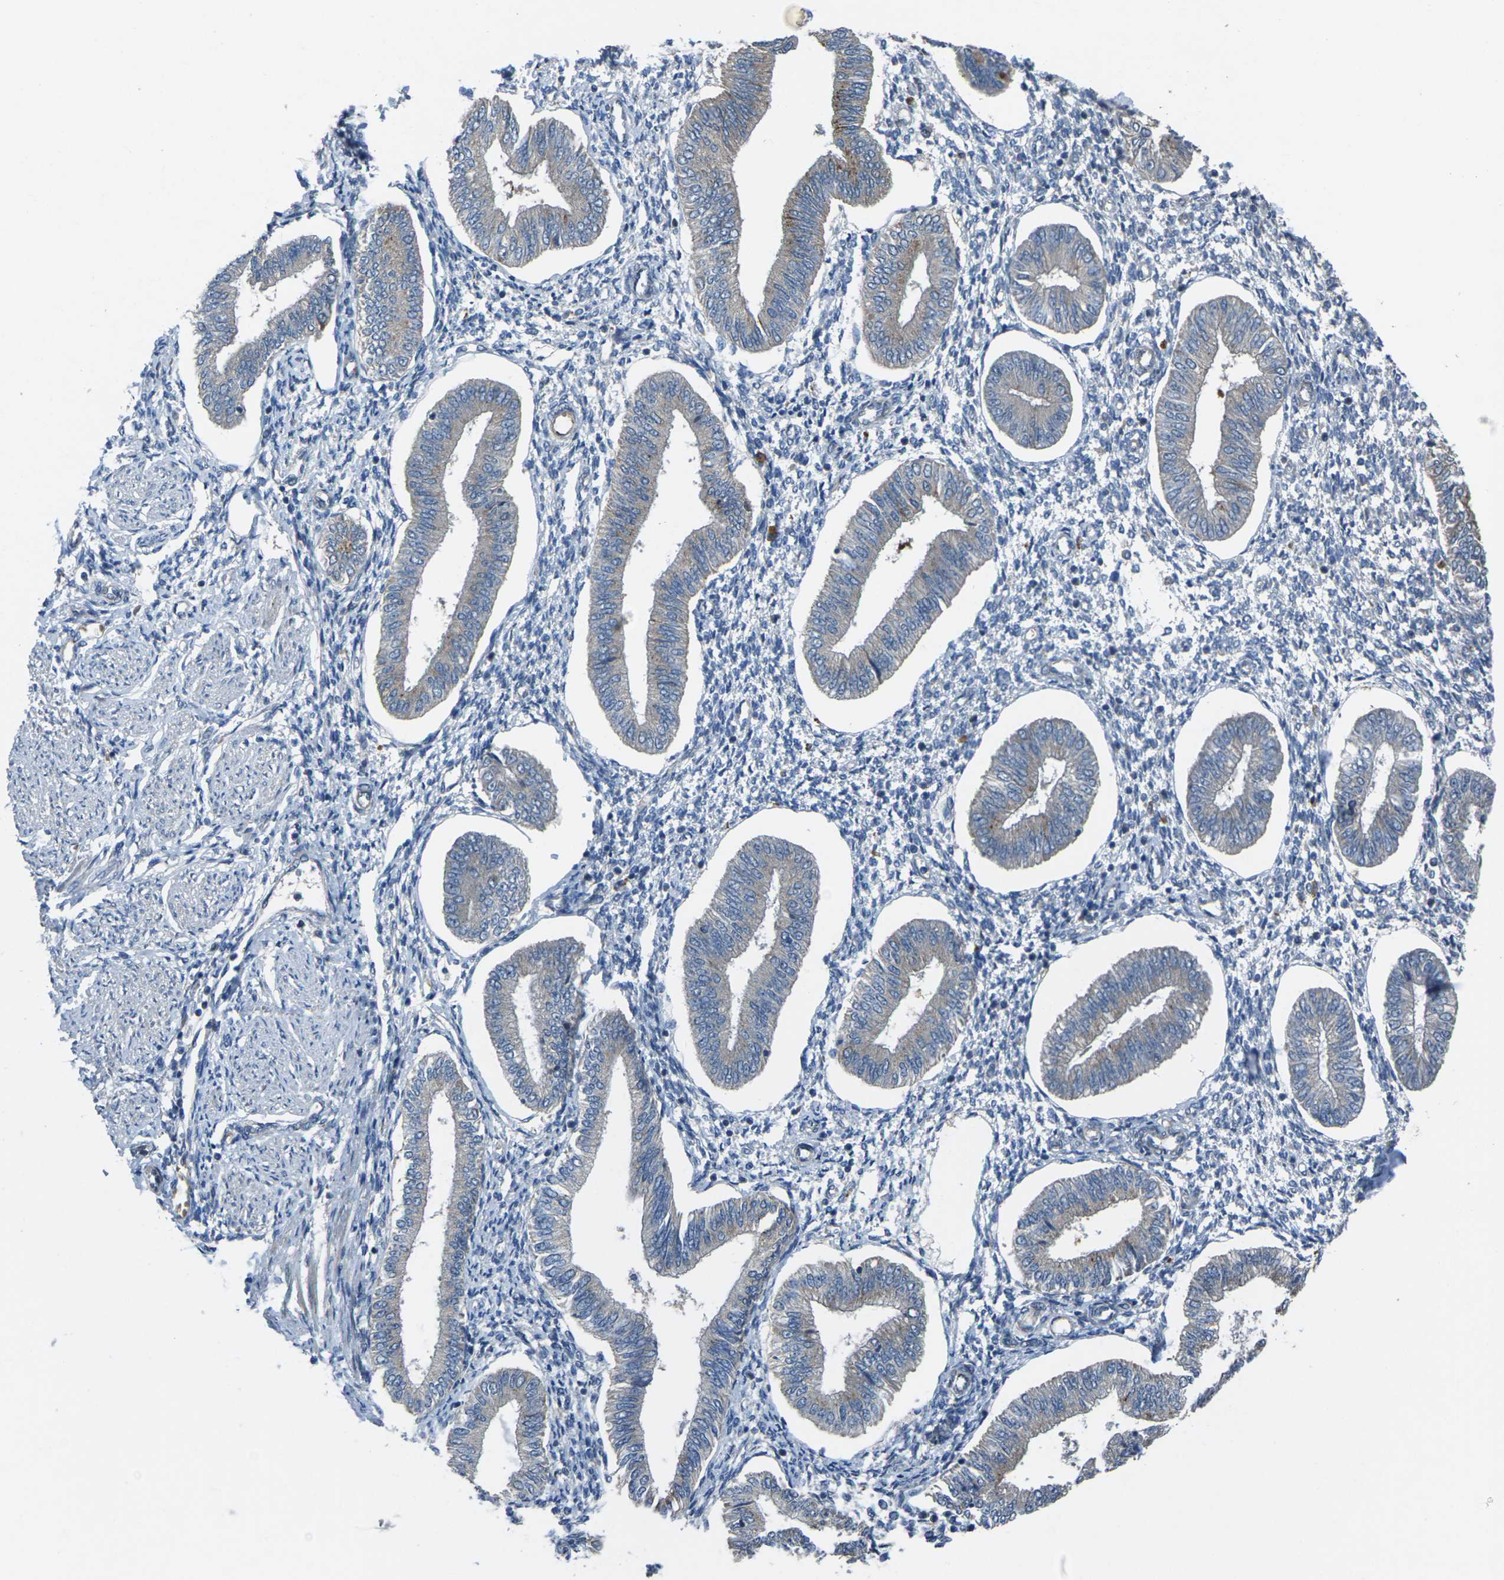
{"staining": {"intensity": "negative", "quantity": "none", "location": "none"}, "tissue": "endometrium", "cell_type": "Cells in endometrial stroma", "image_type": "normal", "snomed": [{"axis": "morphology", "description": "Normal tissue, NOS"}, {"axis": "topography", "description": "Endometrium"}], "caption": "Endometrium stained for a protein using immunohistochemistry (IHC) reveals no staining cells in endometrial stroma.", "gene": "EDNRA", "patient": {"sex": "female", "age": 50}}